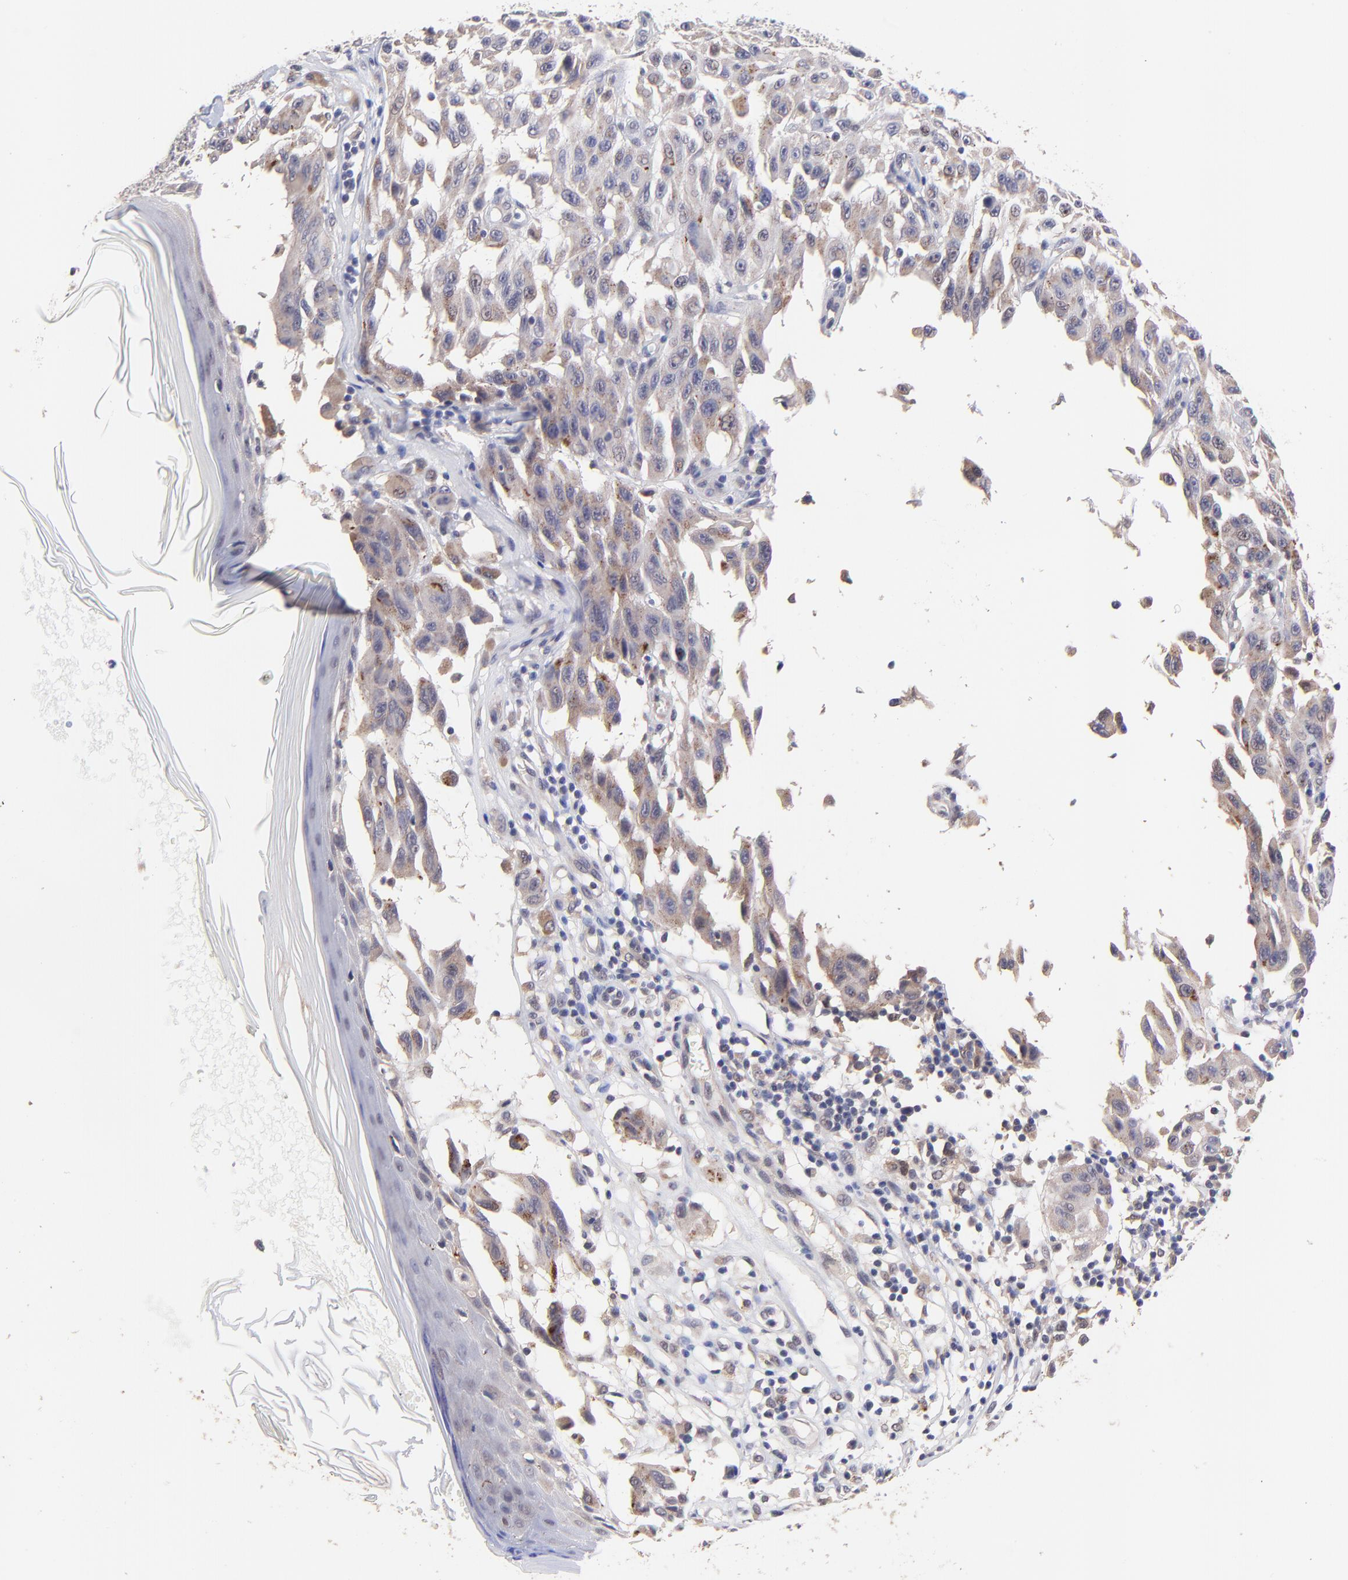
{"staining": {"intensity": "weak", "quantity": "25%-75%", "location": "cytoplasmic/membranous"}, "tissue": "melanoma", "cell_type": "Tumor cells", "image_type": "cancer", "snomed": [{"axis": "morphology", "description": "Malignant melanoma, NOS"}, {"axis": "topography", "description": "Skin"}], "caption": "Tumor cells exhibit low levels of weak cytoplasmic/membranous expression in approximately 25%-75% of cells in human melanoma. The staining was performed using DAB to visualize the protein expression in brown, while the nuclei were stained in blue with hematoxylin (Magnification: 20x).", "gene": "ZNF747", "patient": {"sex": "male", "age": 30}}